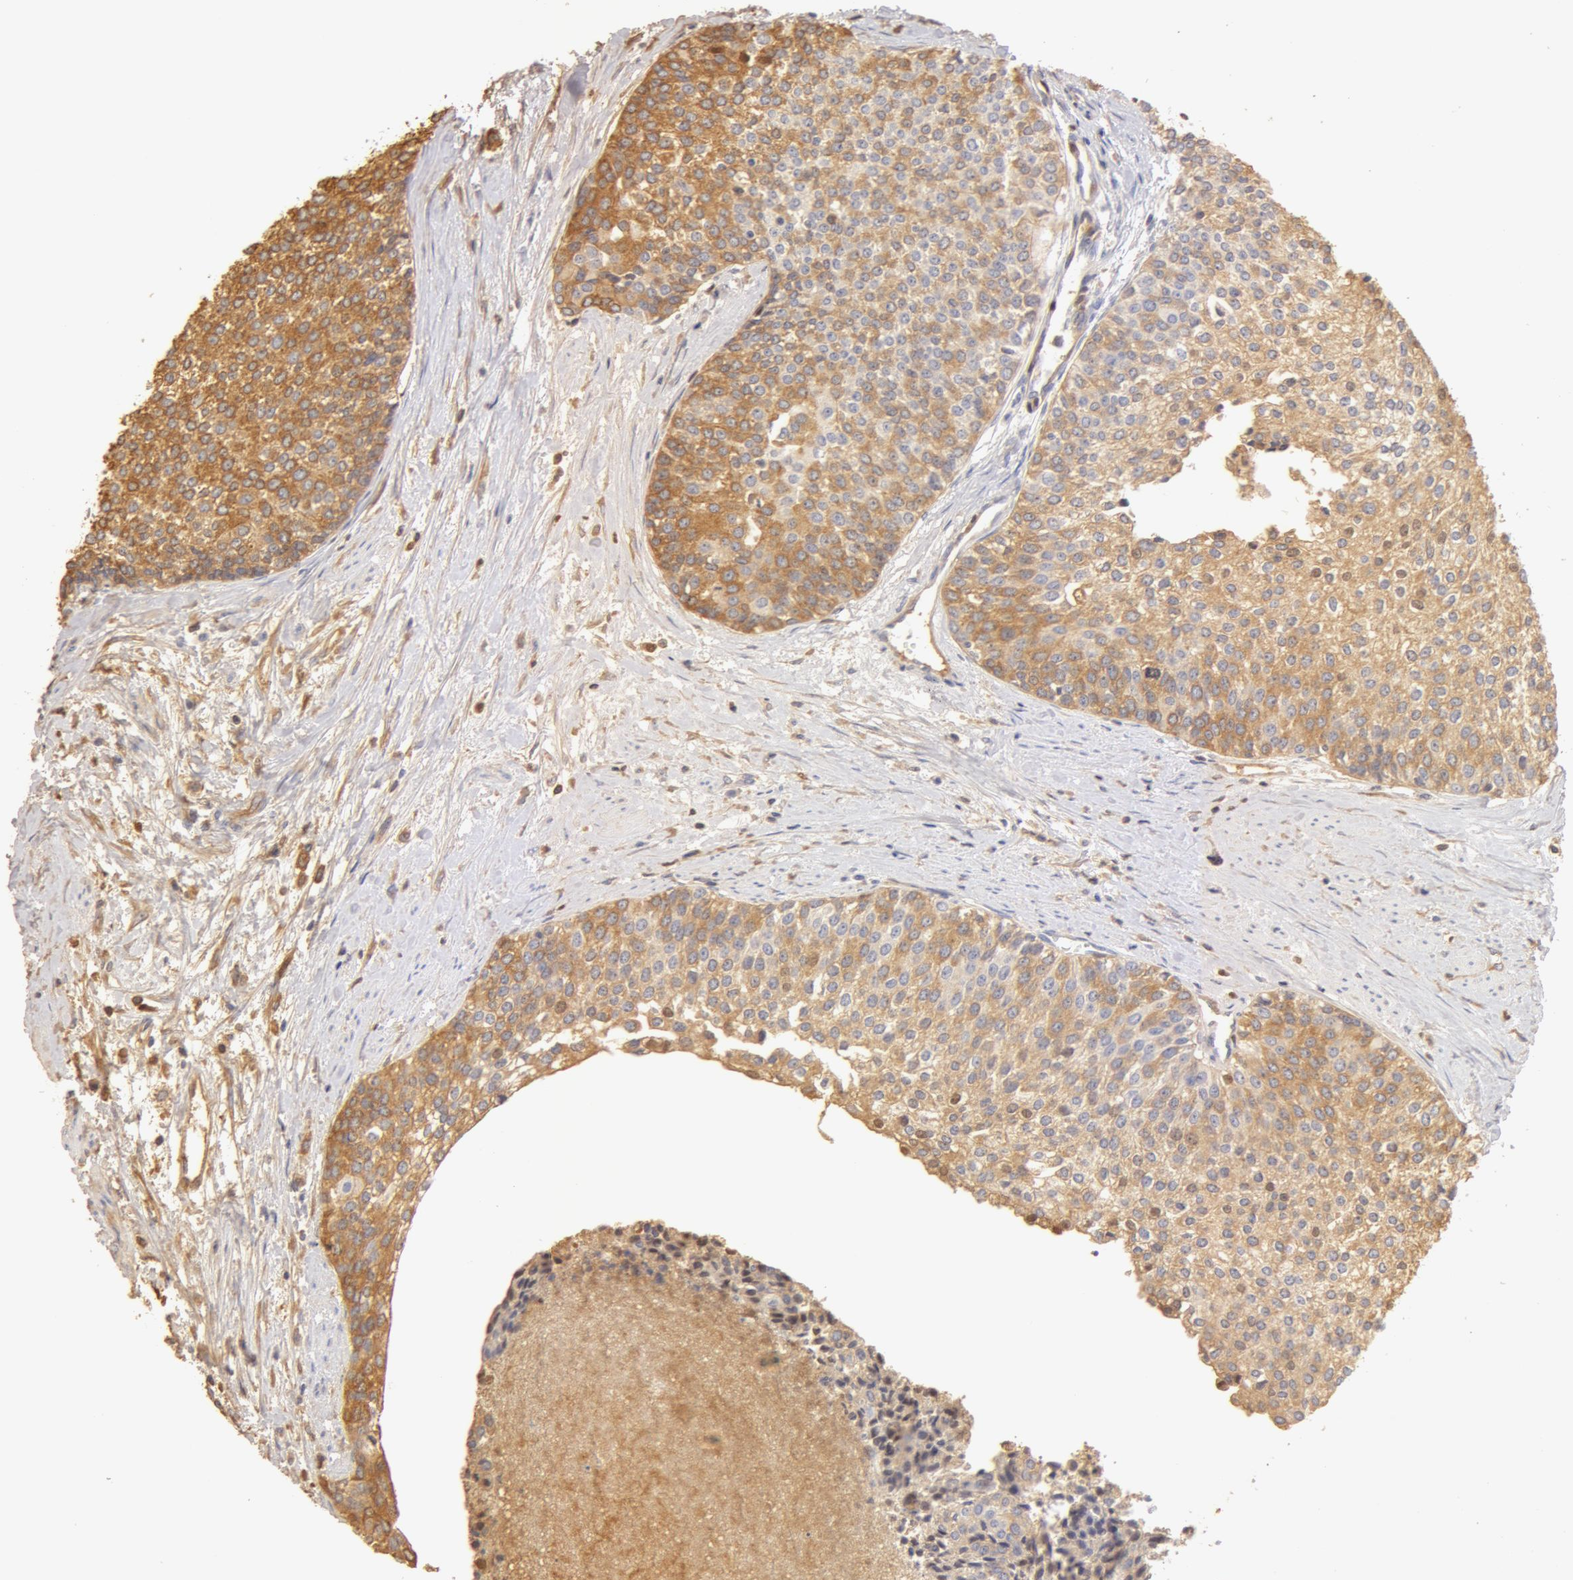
{"staining": {"intensity": "moderate", "quantity": ">75%", "location": "cytoplasmic/membranous"}, "tissue": "urothelial cancer", "cell_type": "Tumor cells", "image_type": "cancer", "snomed": [{"axis": "morphology", "description": "Urothelial carcinoma, Low grade"}, {"axis": "topography", "description": "Urinary bladder"}], "caption": "Immunohistochemistry micrograph of neoplastic tissue: human low-grade urothelial carcinoma stained using IHC displays medium levels of moderate protein expression localized specifically in the cytoplasmic/membranous of tumor cells, appearing as a cytoplasmic/membranous brown color.", "gene": "TF", "patient": {"sex": "female", "age": 73}}